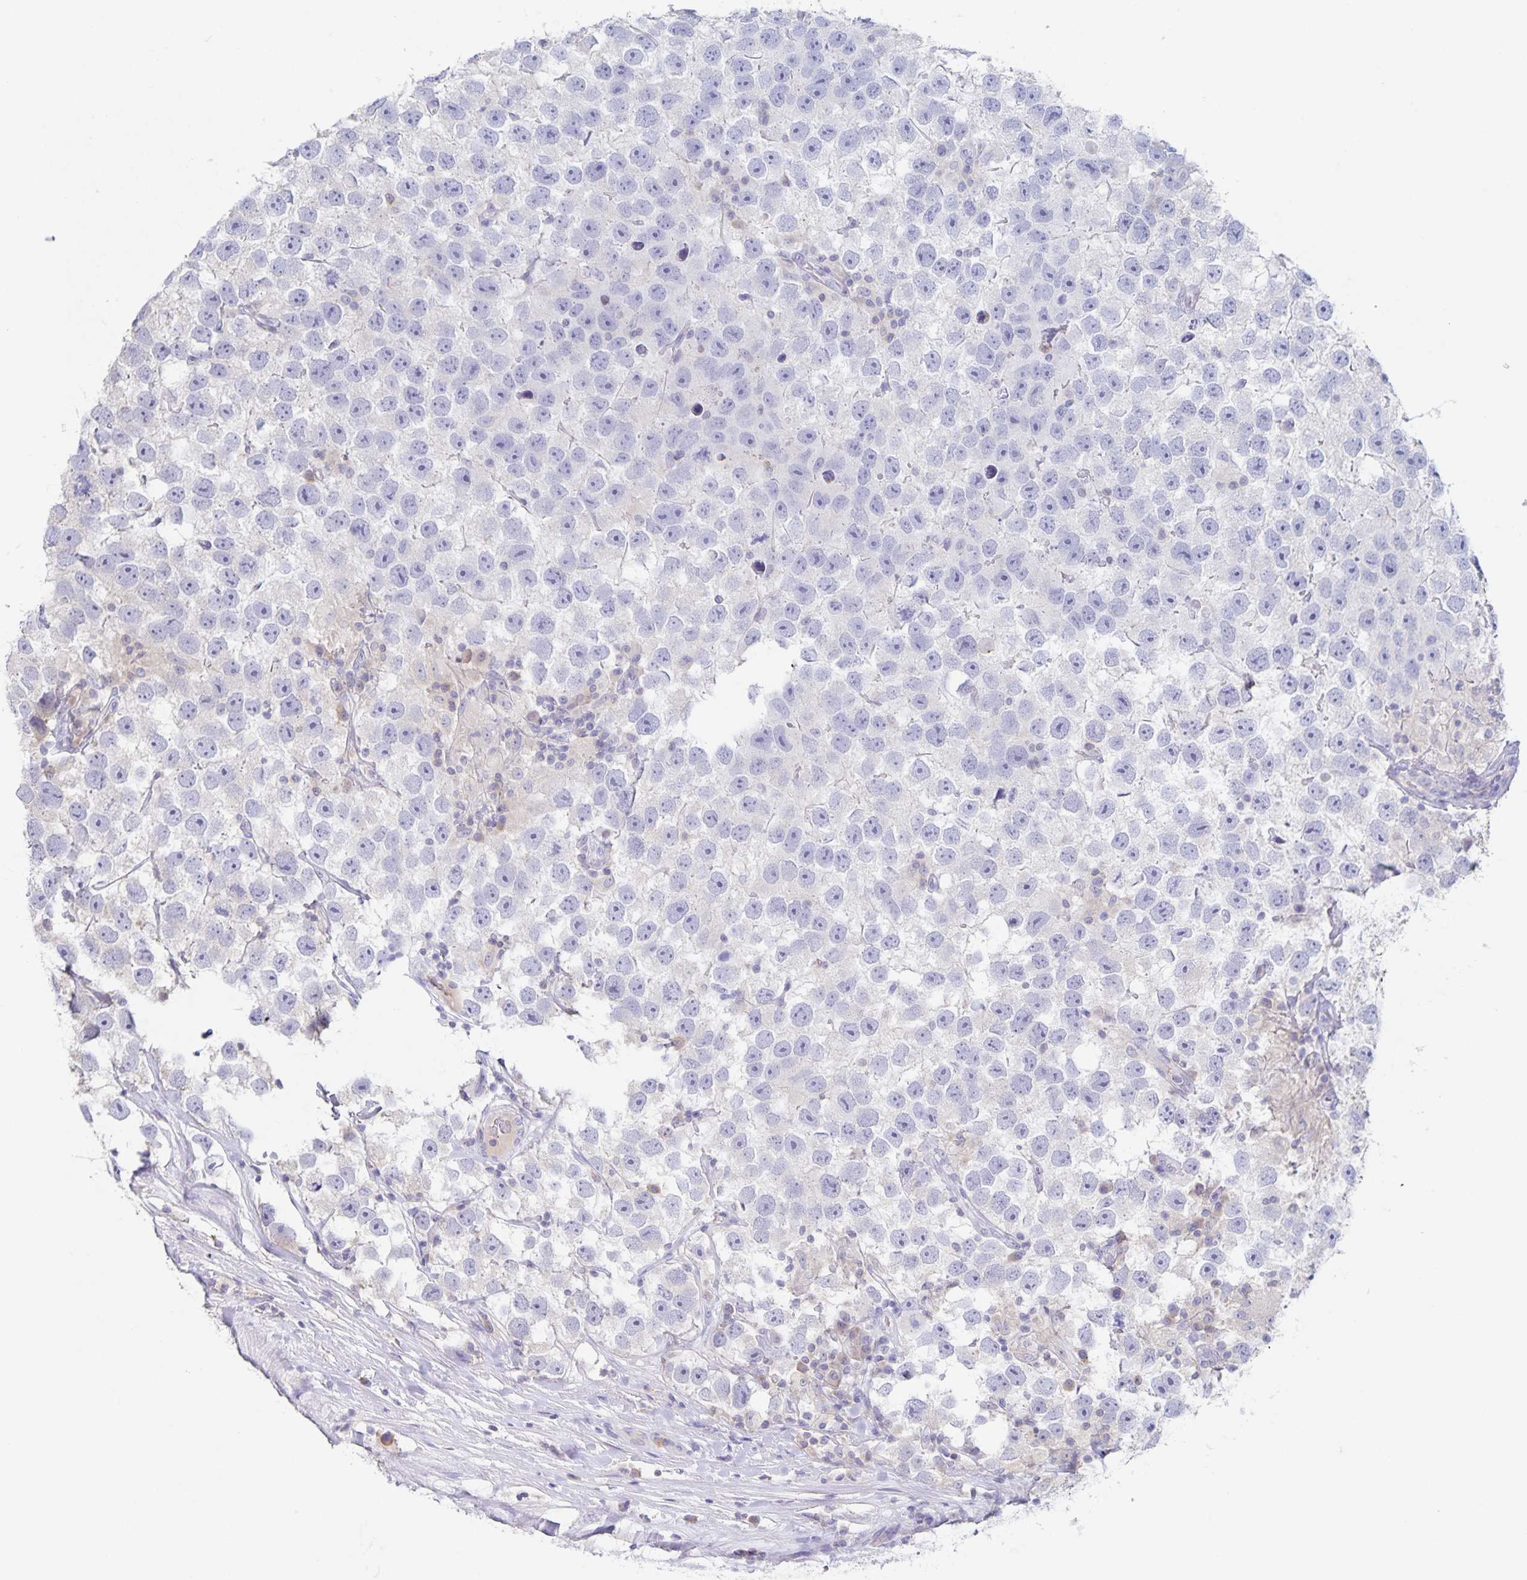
{"staining": {"intensity": "negative", "quantity": "none", "location": "none"}, "tissue": "testis cancer", "cell_type": "Tumor cells", "image_type": "cancer", "snomed": [{"axis": "morphology", "description": "Seminoma, NOS"}, {"axis": "topography", "description": "Testis"}], "caption": "This is an IHC micrograph of seminoma (testis). There is no expression in tumor cells.", "gene": "RPL36A", "patient": {"sex": "male", "age": 26}}